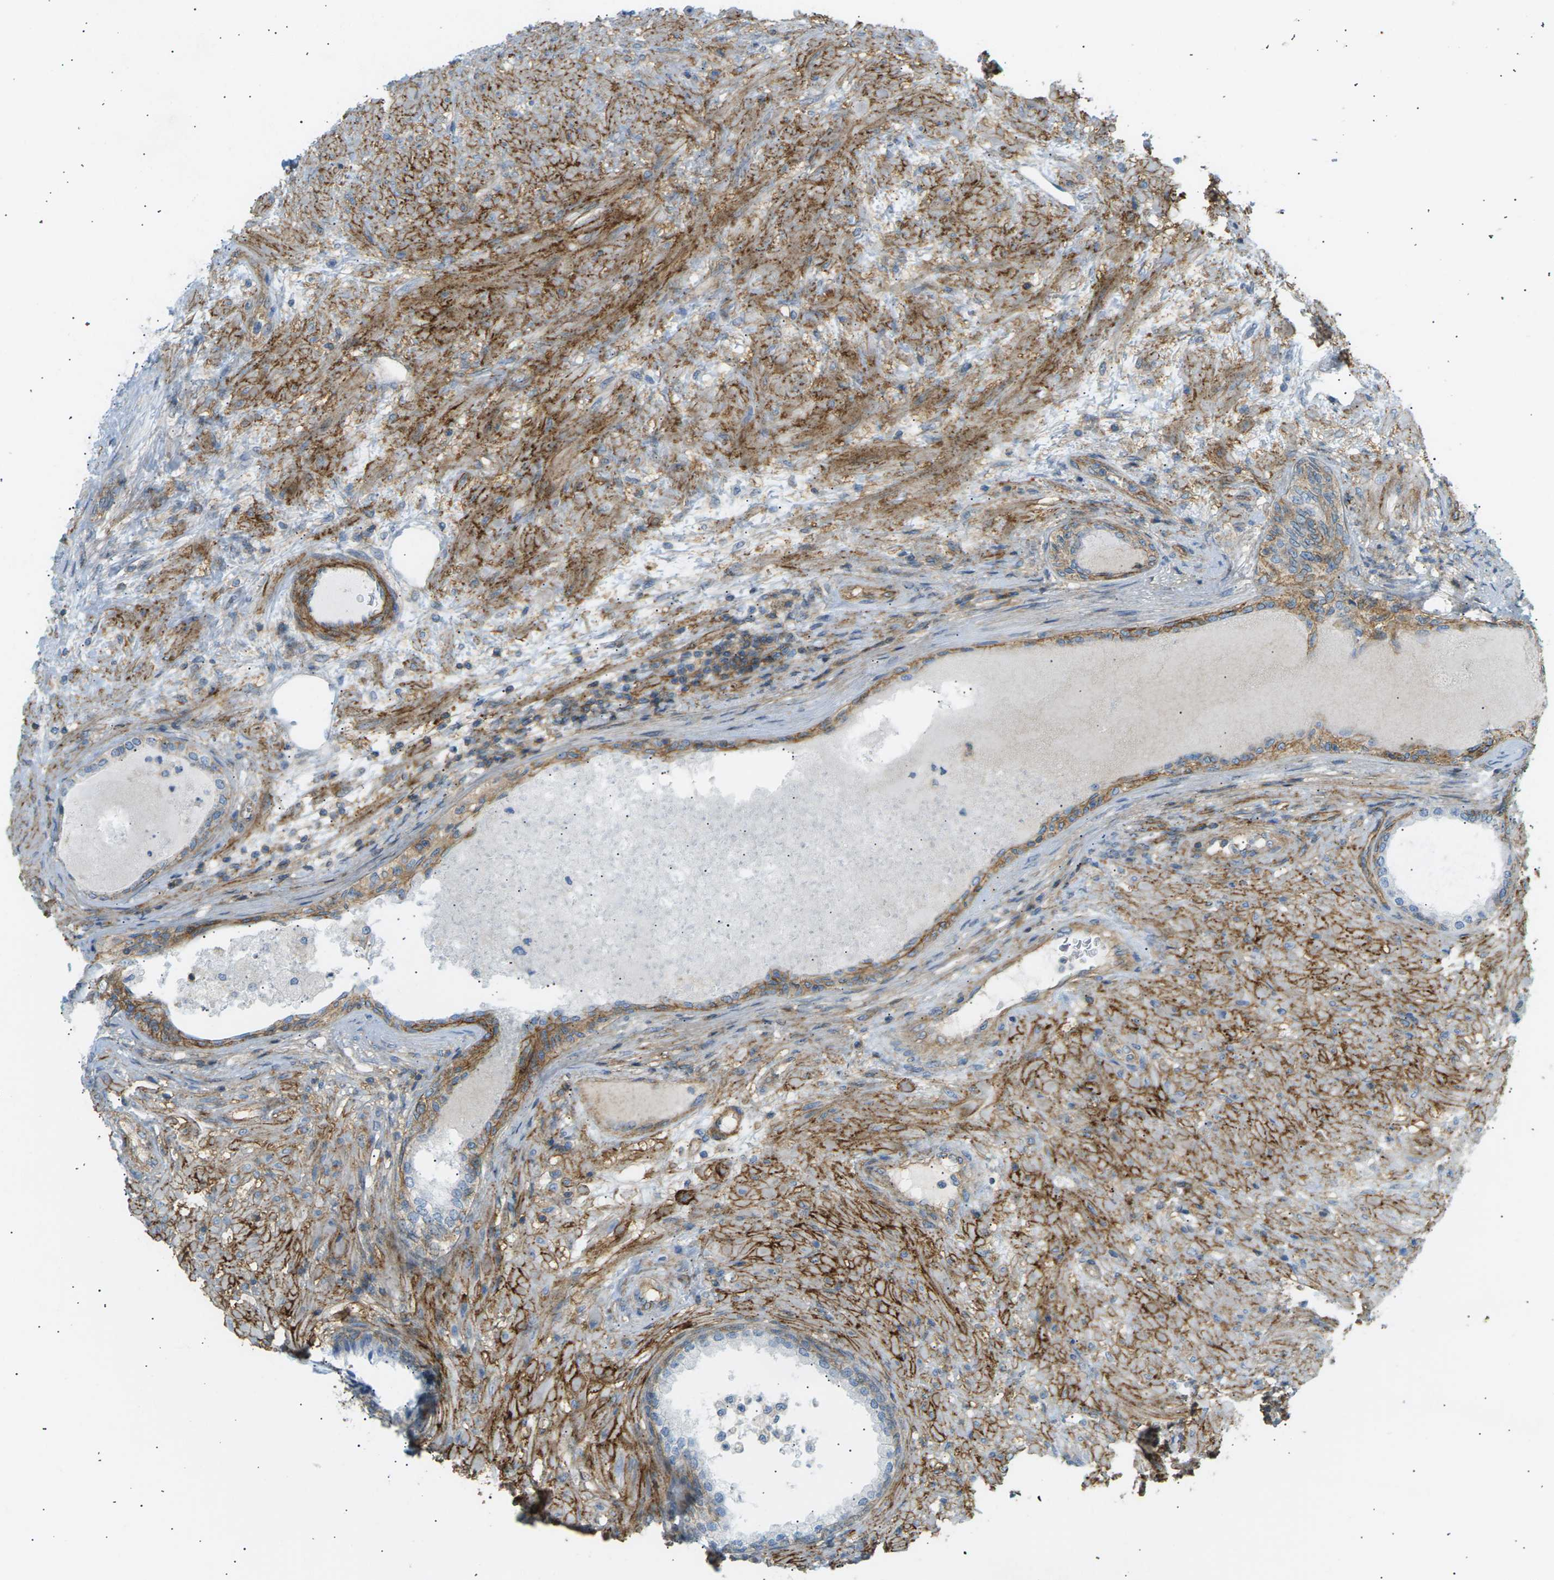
{"staining": {"intensity": "negative", "quantity": "none", "location": "none"}, "tissue": "prostate", "cell_type": "Glandular cells", "image_type": "normal", "snomed": [{"axis": "morphology", "description": "Normal tissue, NOS"}, {"axis": "topography", "description": "Prostate"}], "caption": "Human prostate stained for a protein using immunohistochemistry (IHC) displays no staining in glandular cells.", "gene": "ATP2B4", "patient": {"sex": "male", "age": 76}}